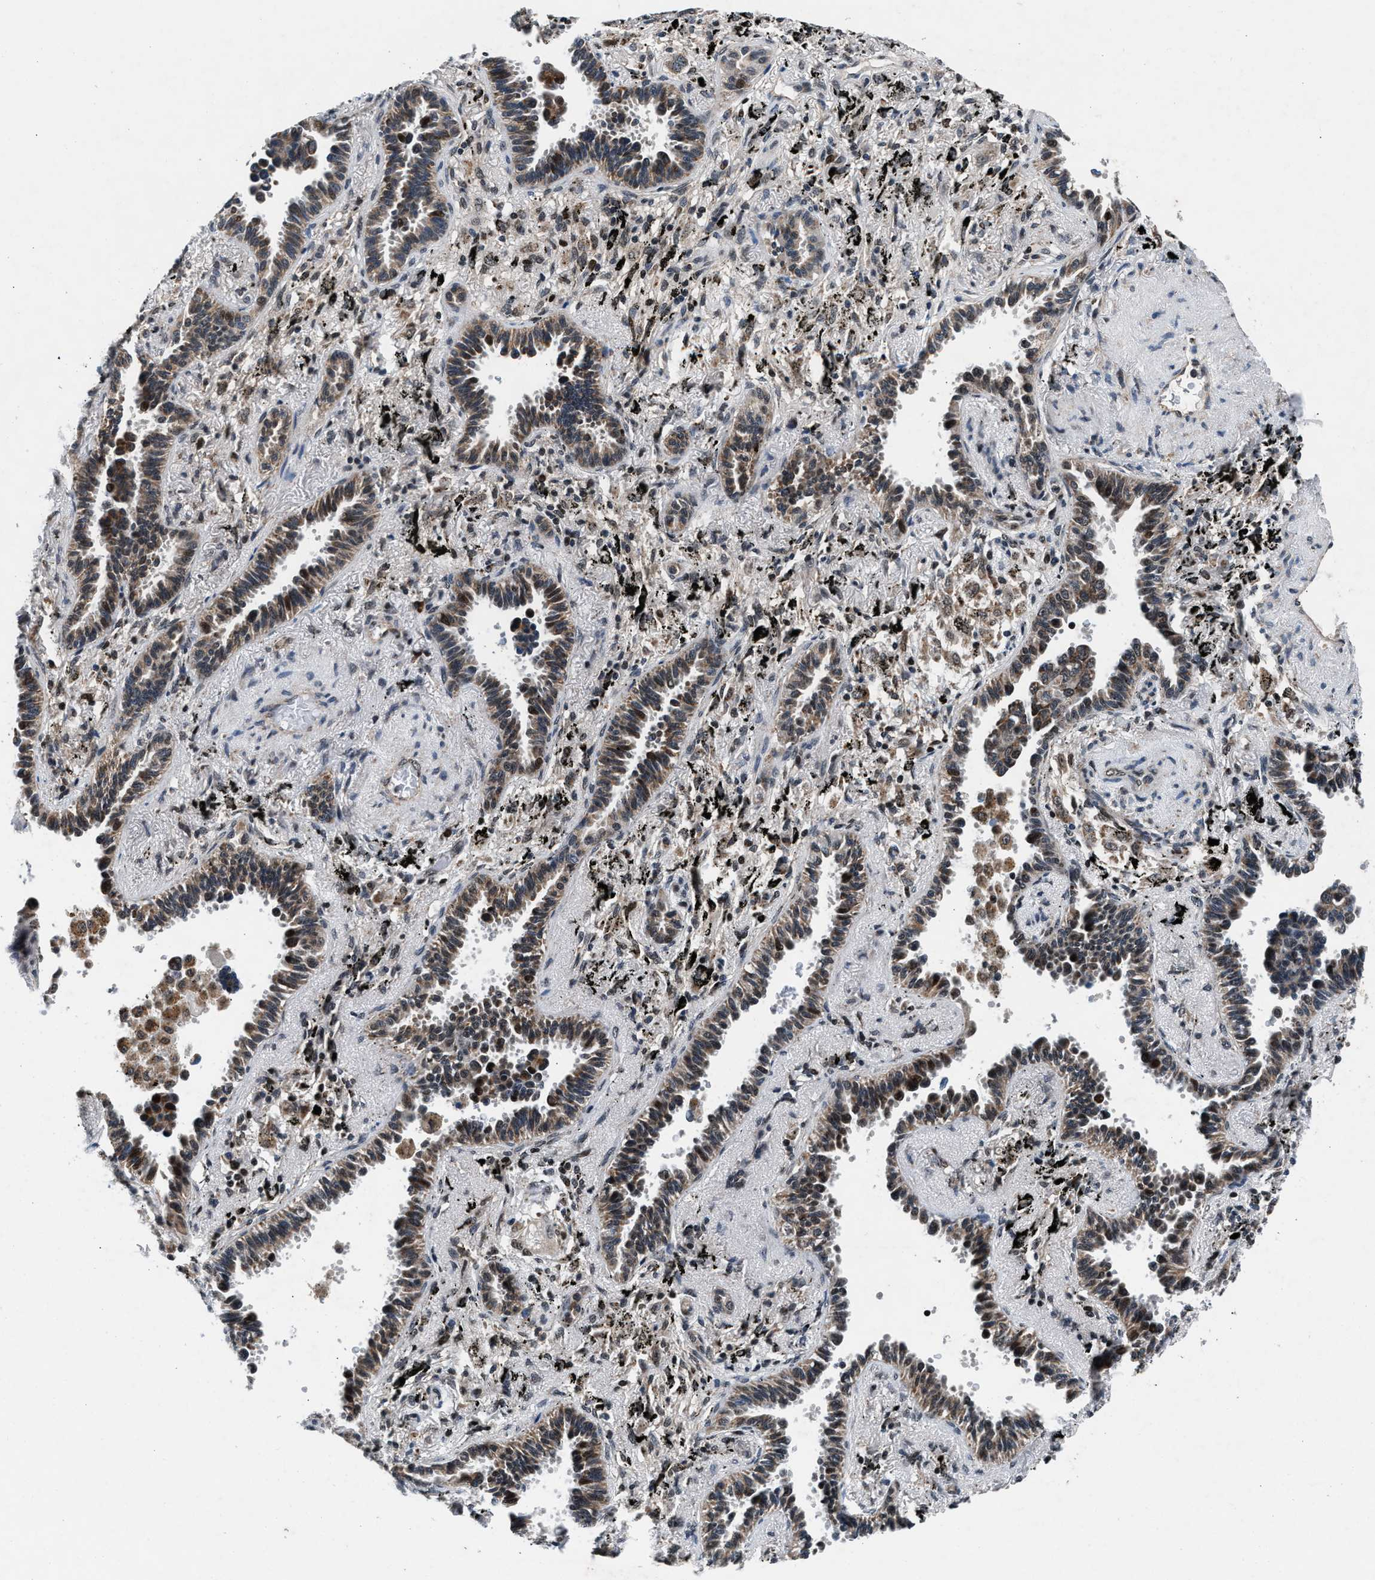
{"staining": {"intensity": "weak", "quantity": ">75%", "location": "cytoplasmic/membranous"}, "tissue": "lung cancer", "cell_type": "Tumor cells", "image_type": "cancer", "snomed": [{"axis": "morphology", "description": "Adenocarcinoma, NOS"}, {"axis": "topography", "description": "Lung"}], "caption": "Immunohistochemistry photomicrograph of lung cancer (adenocarcinoma) stained for a protein (brown), which exhibits low levels of weak cytoplasmic/membranous positivity in approximately >75% of tumor cells.", "gene": "PRRC2B", "patient": {"sex": "male", "age": 59}}